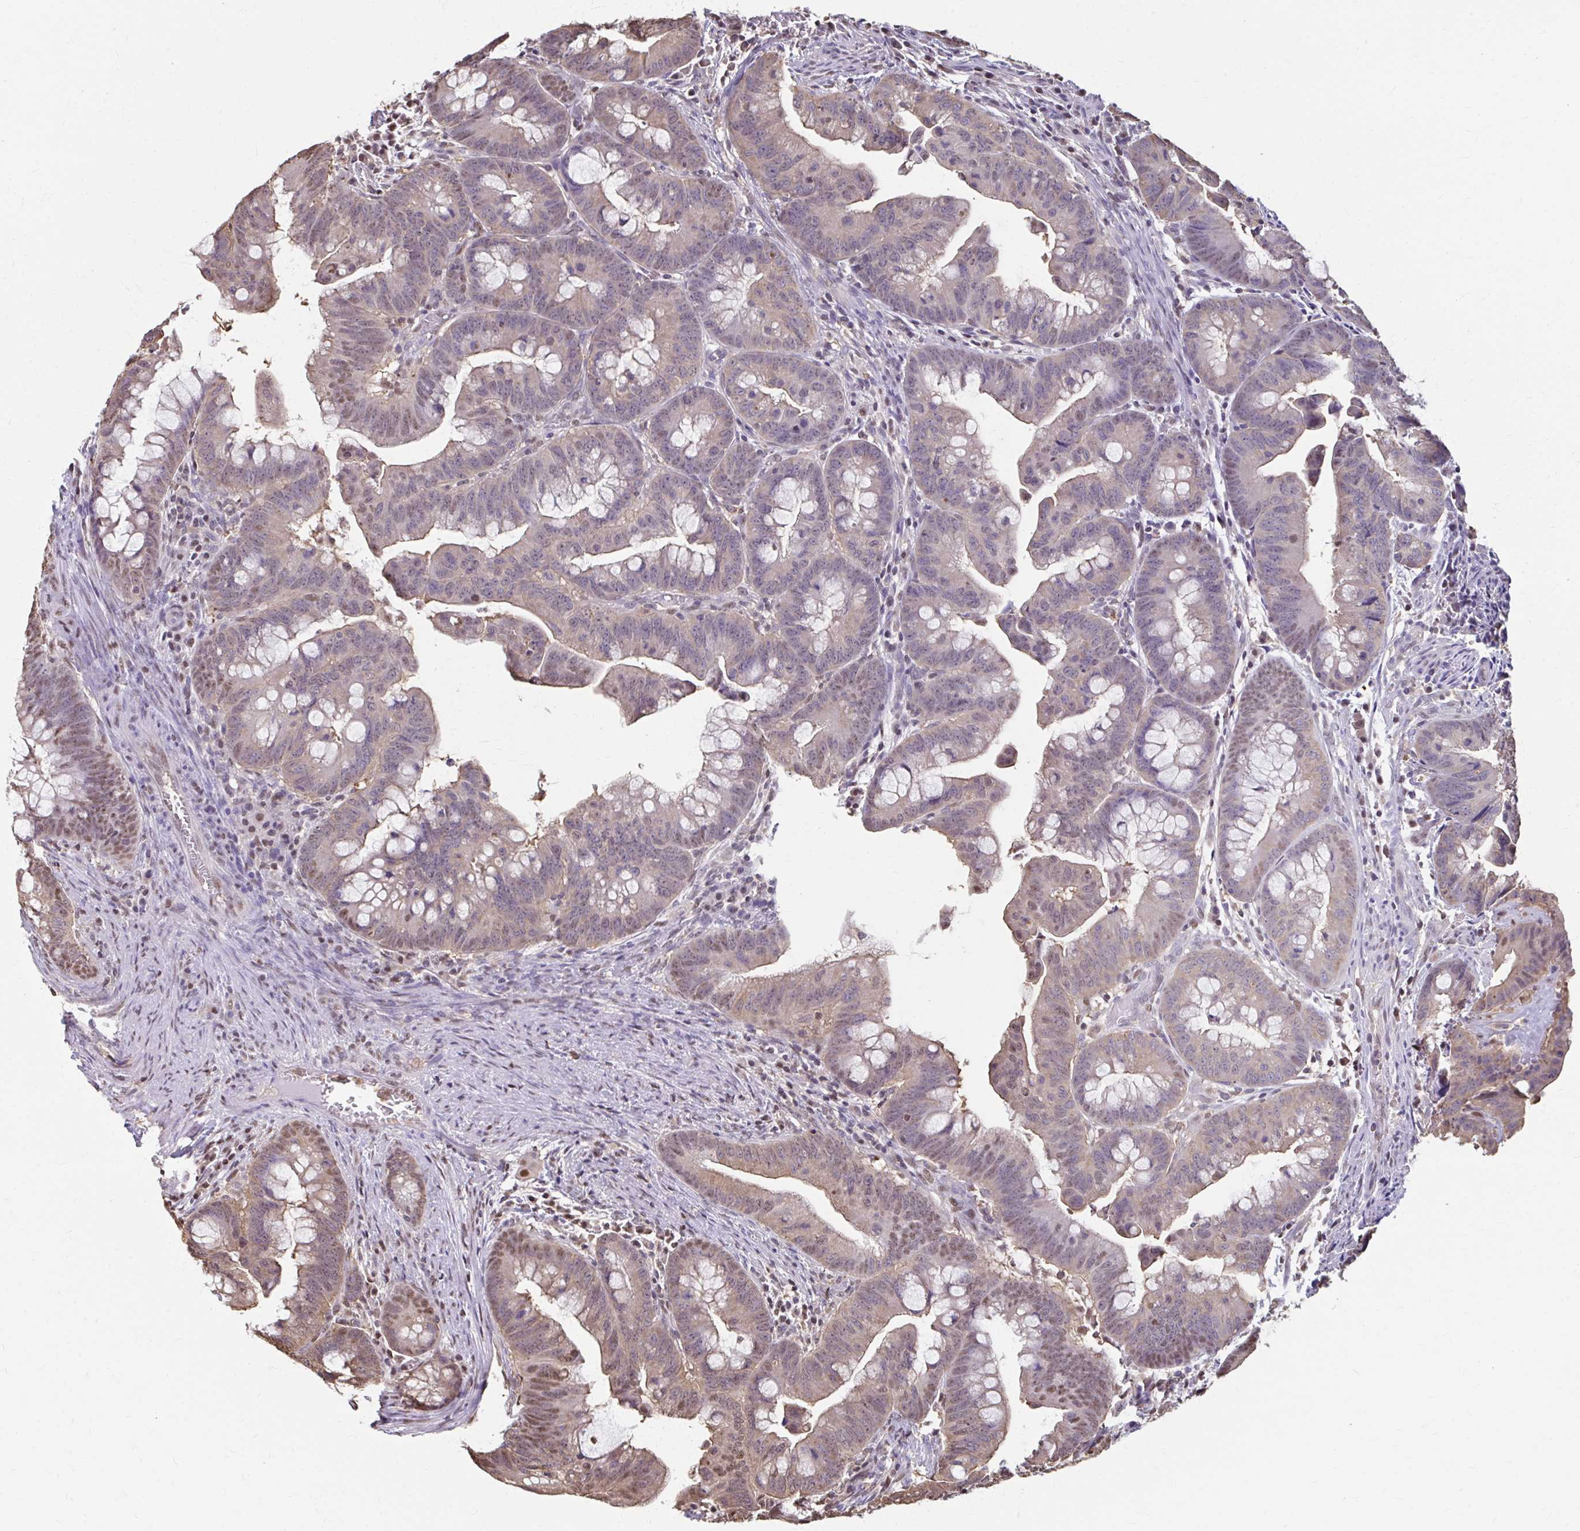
{"staining": {"intensity": "weak", "quantity": ">75%", "location": "cytoplasmic/membranous,nuclear"}, "tissue": "colorectal cancer", "cell_type": "Tumor cells", "image_type": "cancer", "snomed": [{"axis": "morphology", "description": "Adenocarcinoma, NOS"}, {"axis": "topography", "description": "Colon"}], "caption": "Protein expression analysis of human colorectal cancer (adenocarcinoma) reveals weak cytoplasmic/membranous and nuclear expression in about >75% of tumor cells.", "gene": "ING4", "patient": {"sex": "male", "age": 62}}